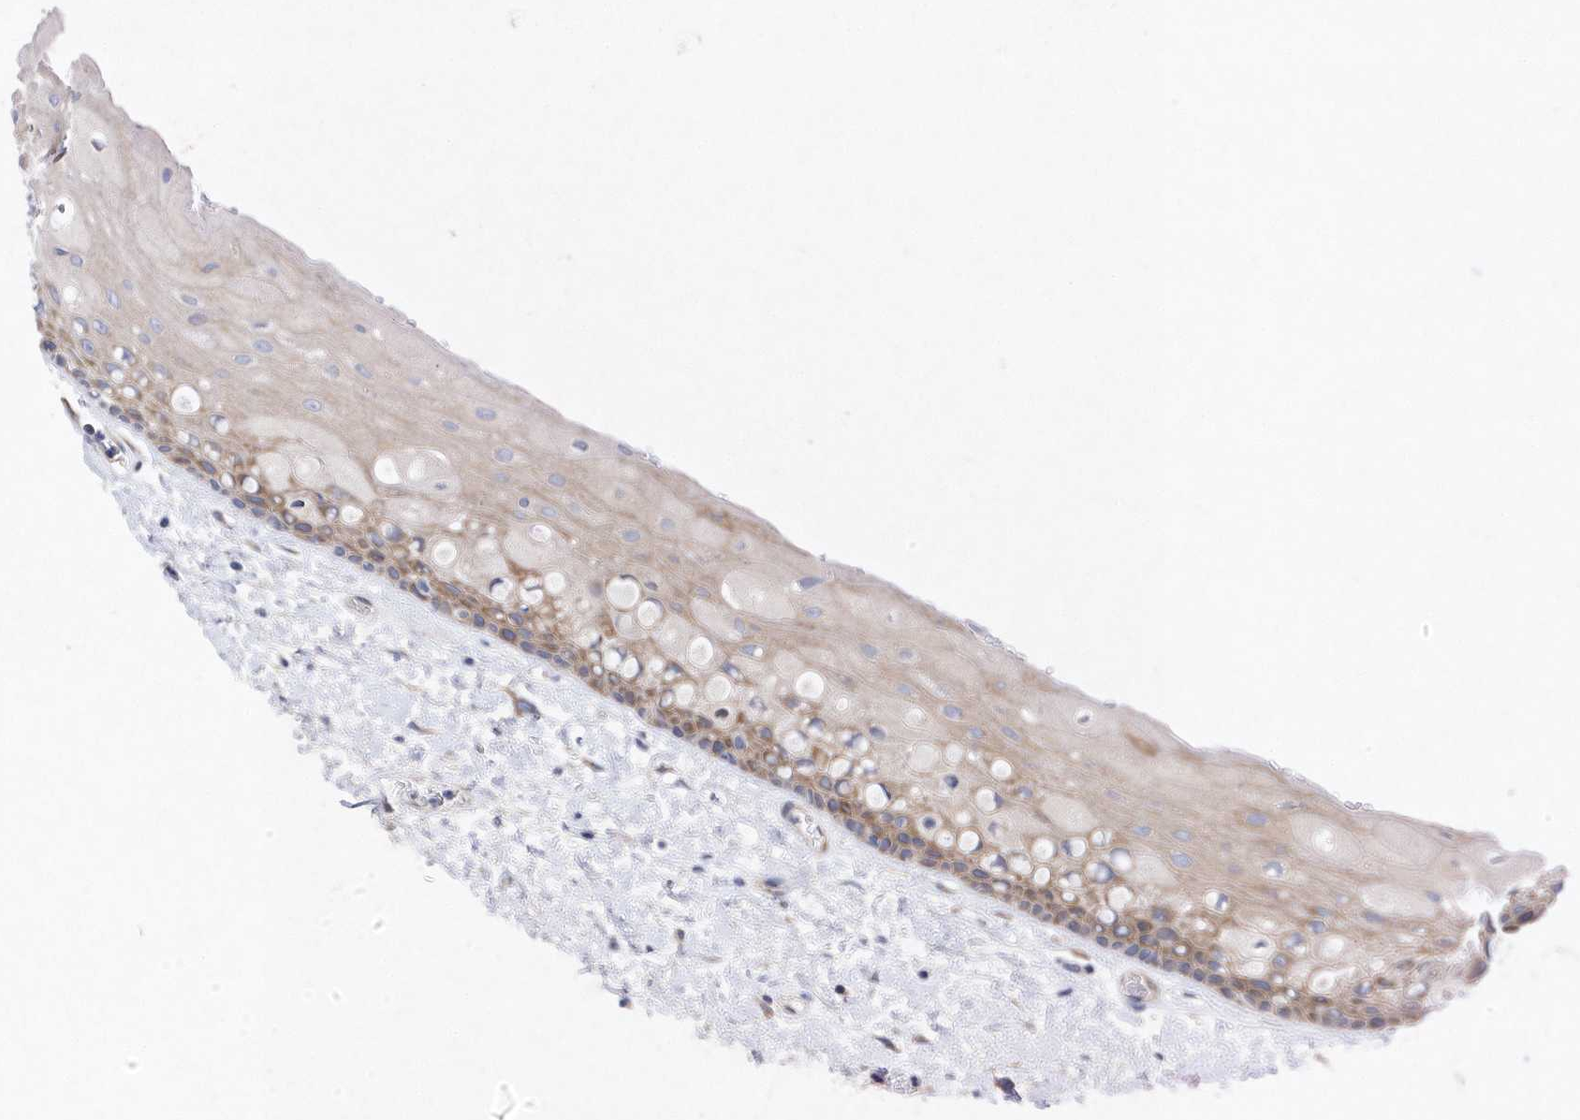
{"staining": {"intensity": "moderate", "quantity": "25%-75%", "location": "cytoplasmic/membranous"}, "tissue": "oral mucosa", "cell_type": "Squamous epithelial cells", "image_type": "normal", "snomed": [{"axis": "morphology", "description": "Normal tissue, NOS"}, {"axis": "topography", "description": "Oral tissue"}], "caption": "The histopathology image demonstrates immunohistochemical staining of unremarkable oral mucosa. There is moderate cytoplasmic/membranous staining is present in approximately 25%-75% of squamous epithelial cells.", "gene": "JKAMP", "patient": {"sex": "female", "age": 76}}